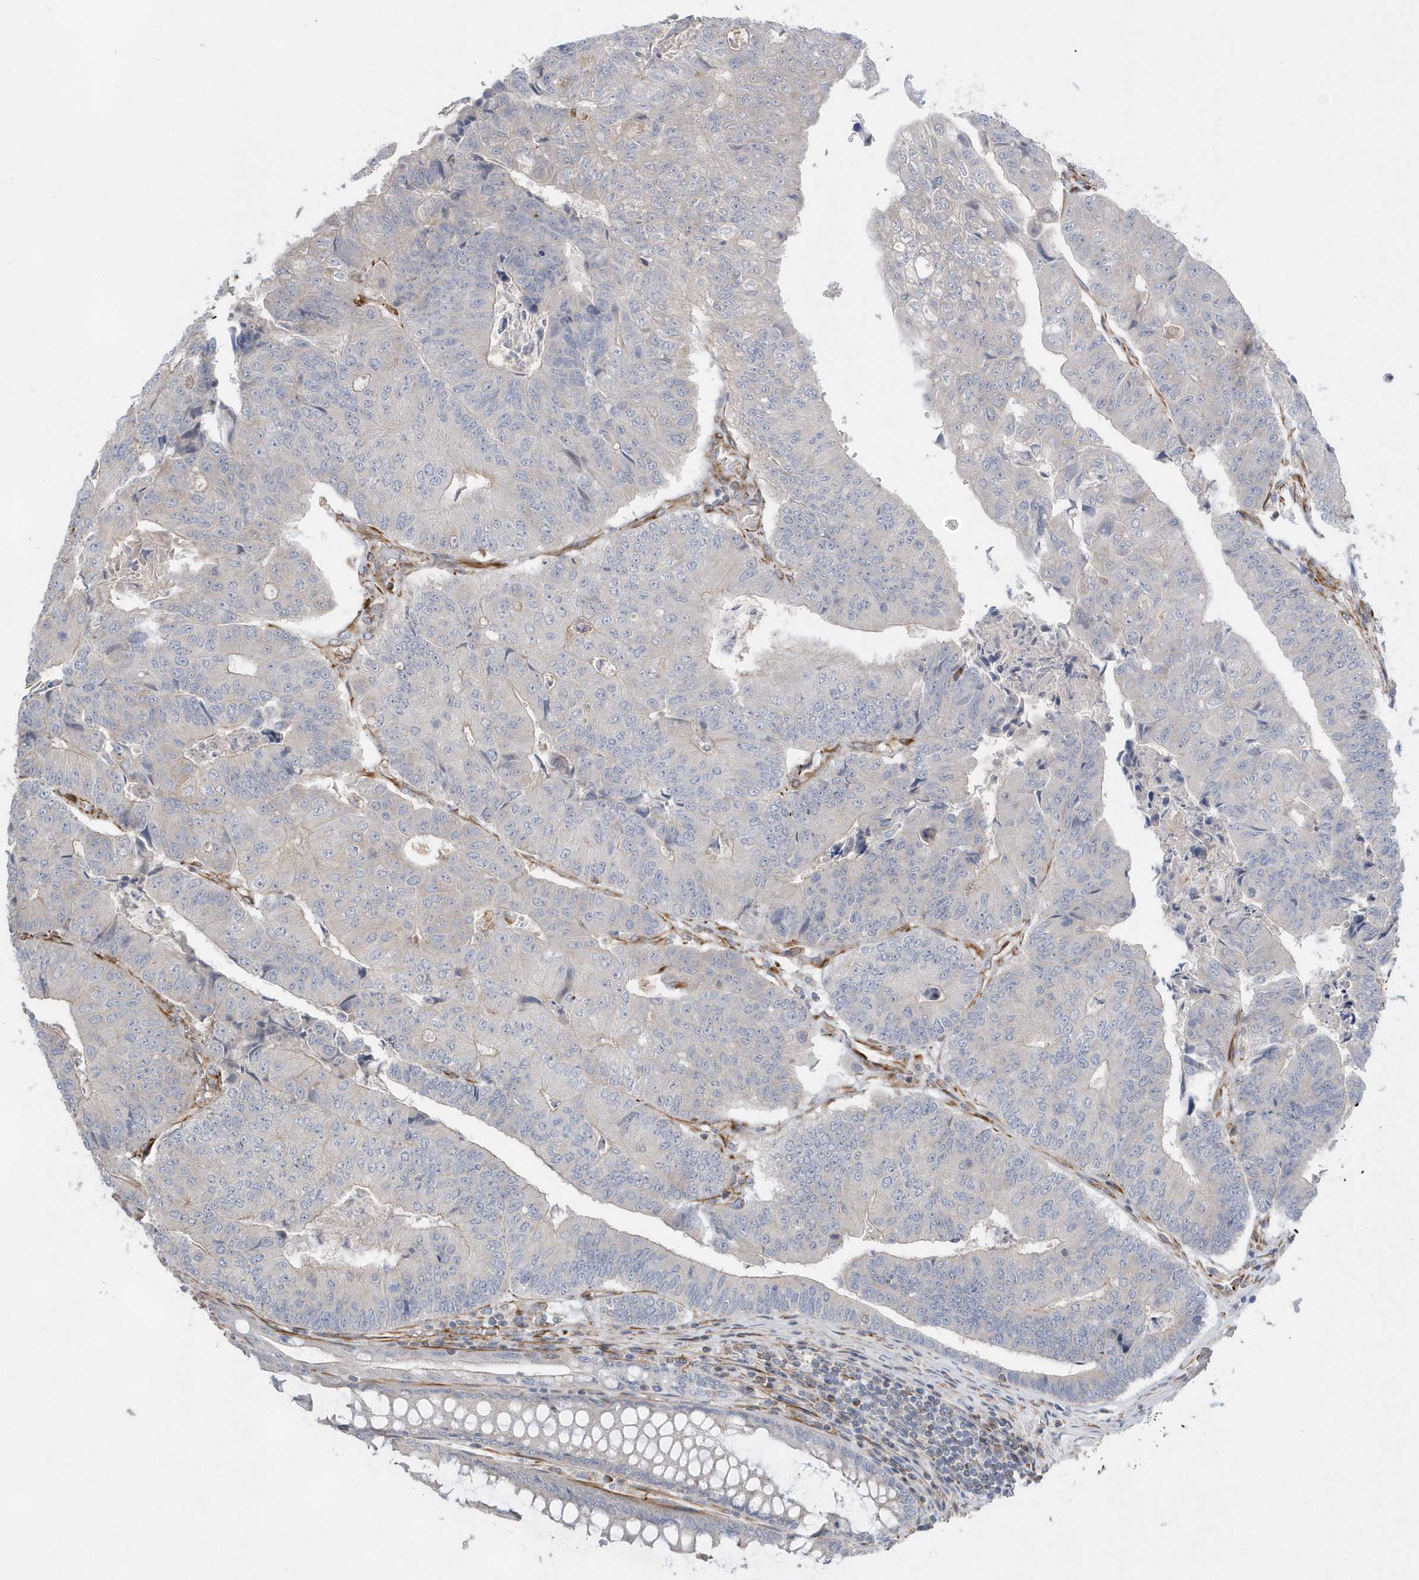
{"staining": {"intensity": "negative", "quantity": "none", "location": "none"}, "tissue": "colorectal cancer", "cell_type": "Tumor cells", "image_type": "cancer", "snomed": [{"axis": "morphology", "description": "Adenocarcinoma, NOS"}, {"axis": "topography", "description": "Colon"}], "caption": "High magnification brightfield microscopy of colorectal cancer stained with DAB (3,3'-diaminobenzidine) (brown) and counterstained with hematoxylin (blue): tumor cells show no significant staining.", "gene": "RAB17", "patient": {"sex": "female", "age": 67}}